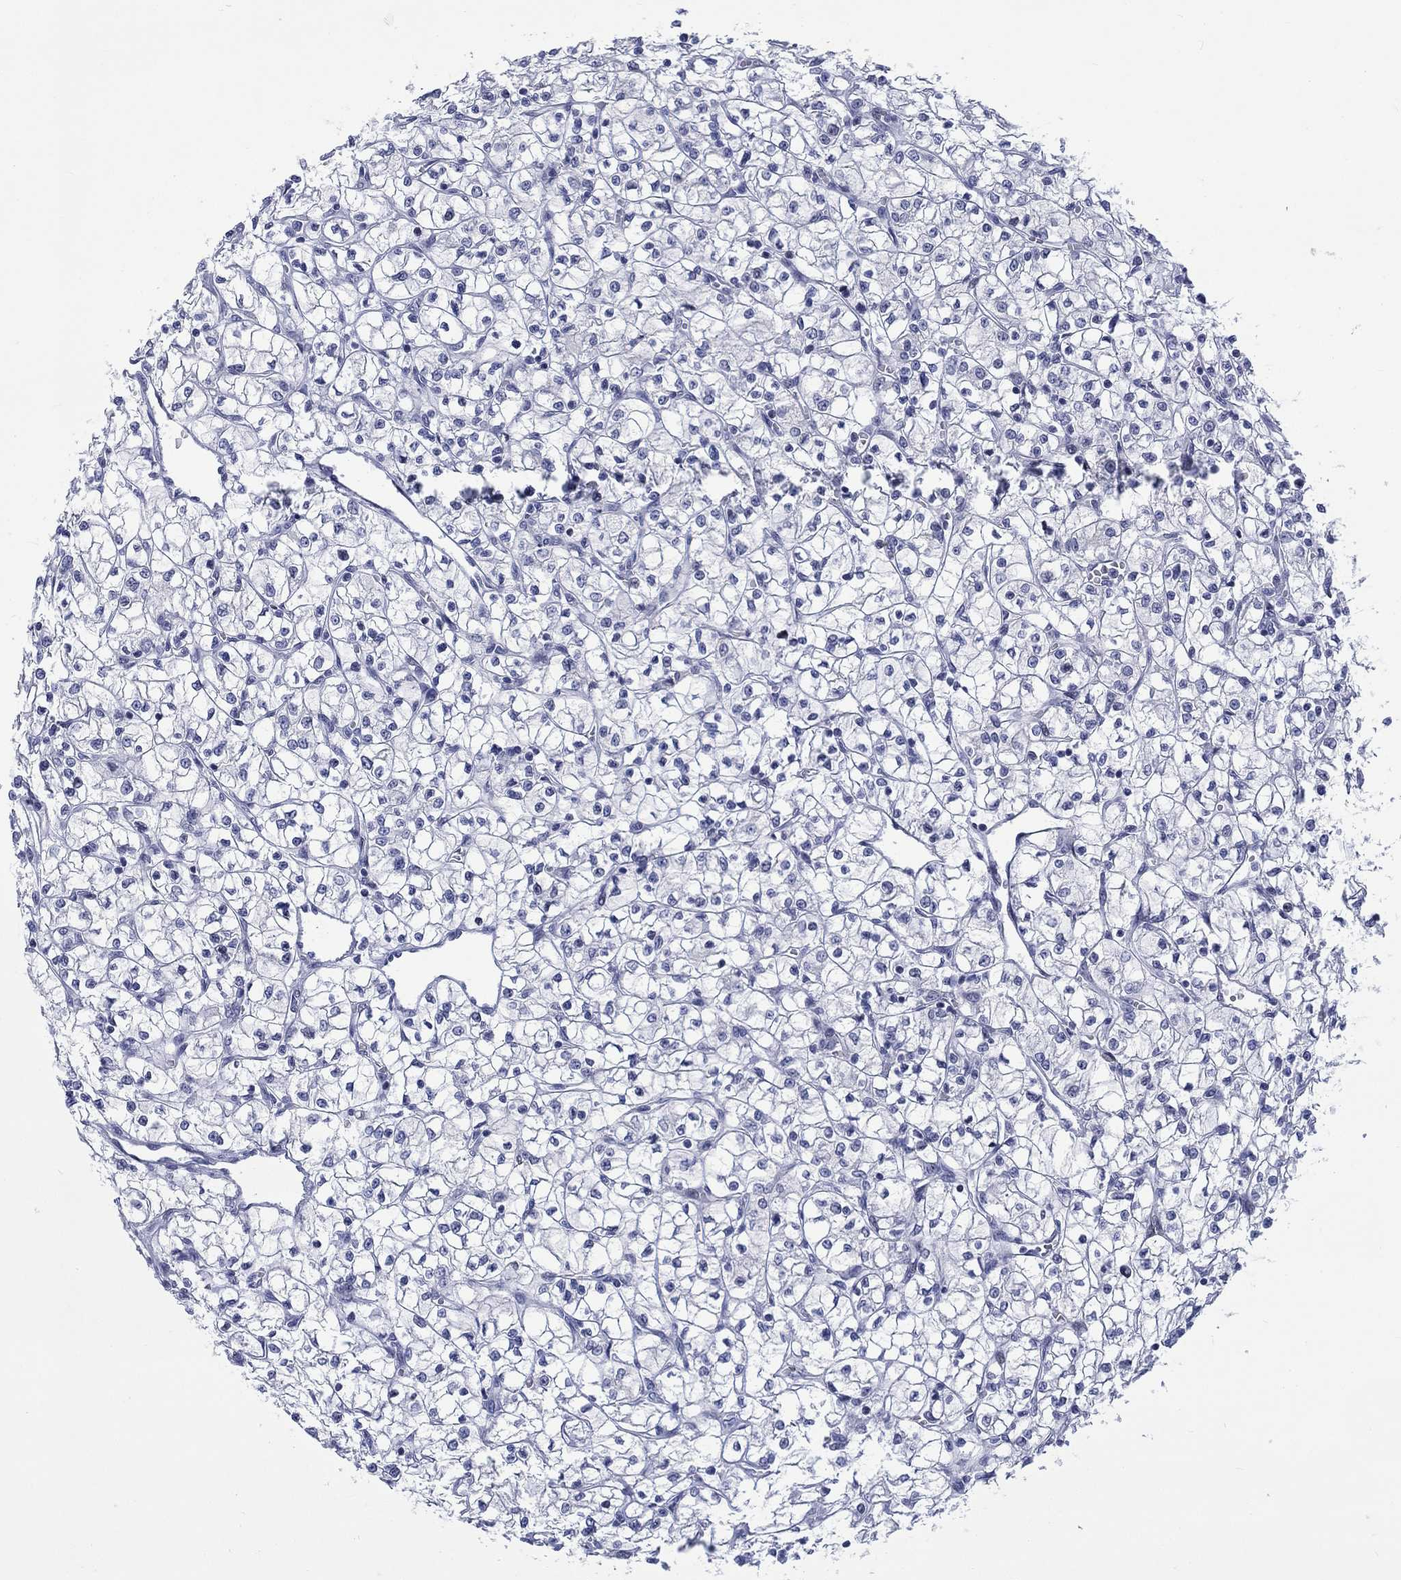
{"staining": {"intensity": "negative", "quantity": "none", "location": "none"}, "tissue": "renal cancer", "cell_type": "Tumor cells", "image_type": "cancer", "snomed": [{"axis": "morphology", "description": "Adenocarcinoma, NOS"}, {"axis": "topography", "description": "Kidney"}], "caption": "Tumor cells show no significant positivity in renal cancer. (Brightfield microscopy of DAB (3,3'-diaminobenzidine) immunohistochemistry at high magnification).", "gene": "CDCA2", "patient": {"sex": "female", "age": 64}}